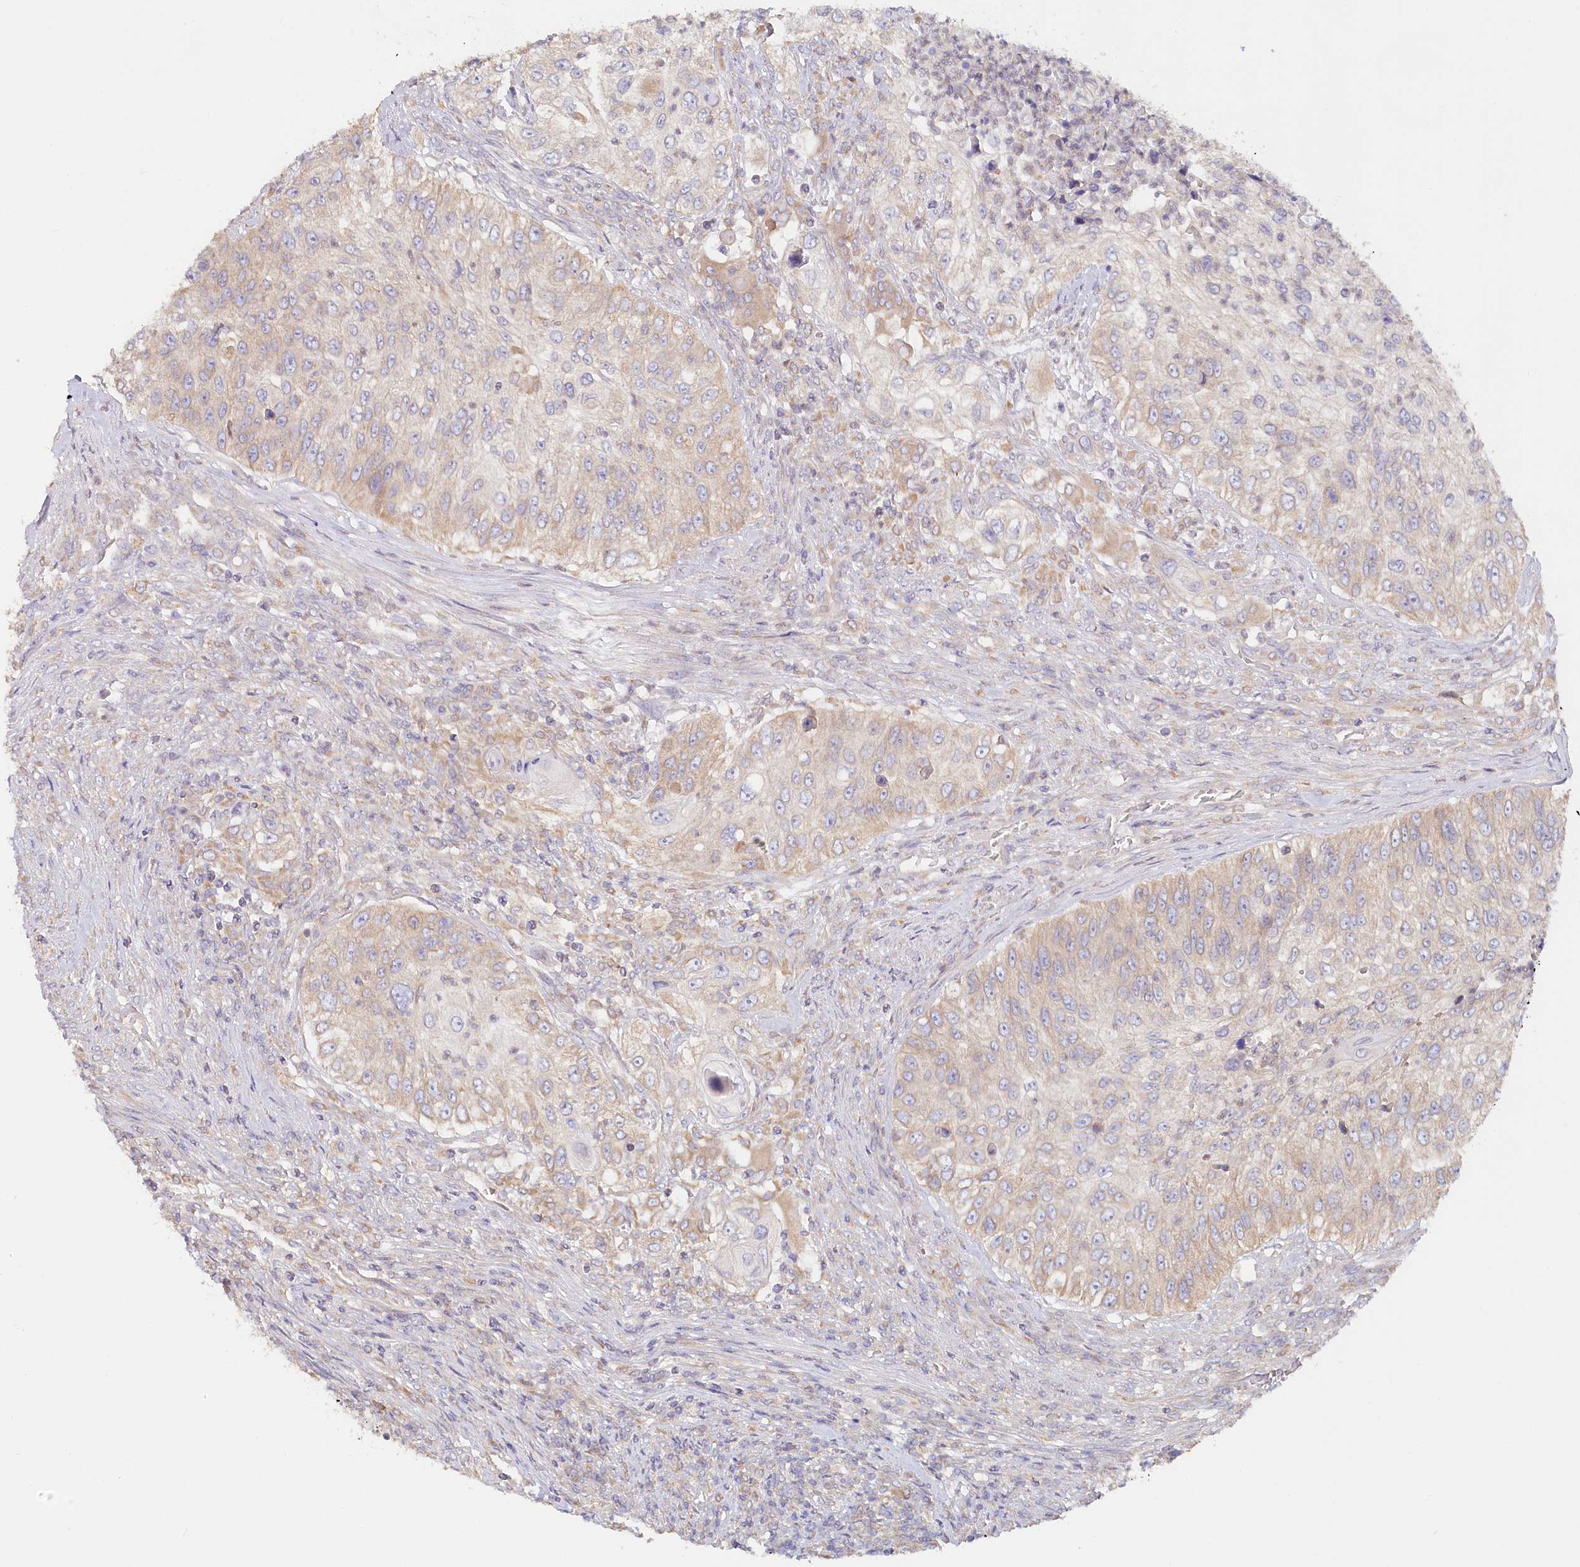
{"staining": {"intensity": "weak", "quantity": "25%-75%", "location": "cytoplasmic/membranous"}, "tissue": "urothelial cancer", "cell_type": "Tumor cells", "image_type": "cancer", "snomed": [{"axis": "morphology", "description": "Urothelial carcinoma, High grade"}, {"axis": "topography", "description": "Urinary bladder"}], "caption": "DAB immunohistochemical staining of high-grade urothelial carcinoma demonstrates weak cytoplasmic/membranous protein positivity in approximately 25%-75% of tumor cells.", "gene": "PAIP2", "patient": {"sex": "female", "age": 60}}